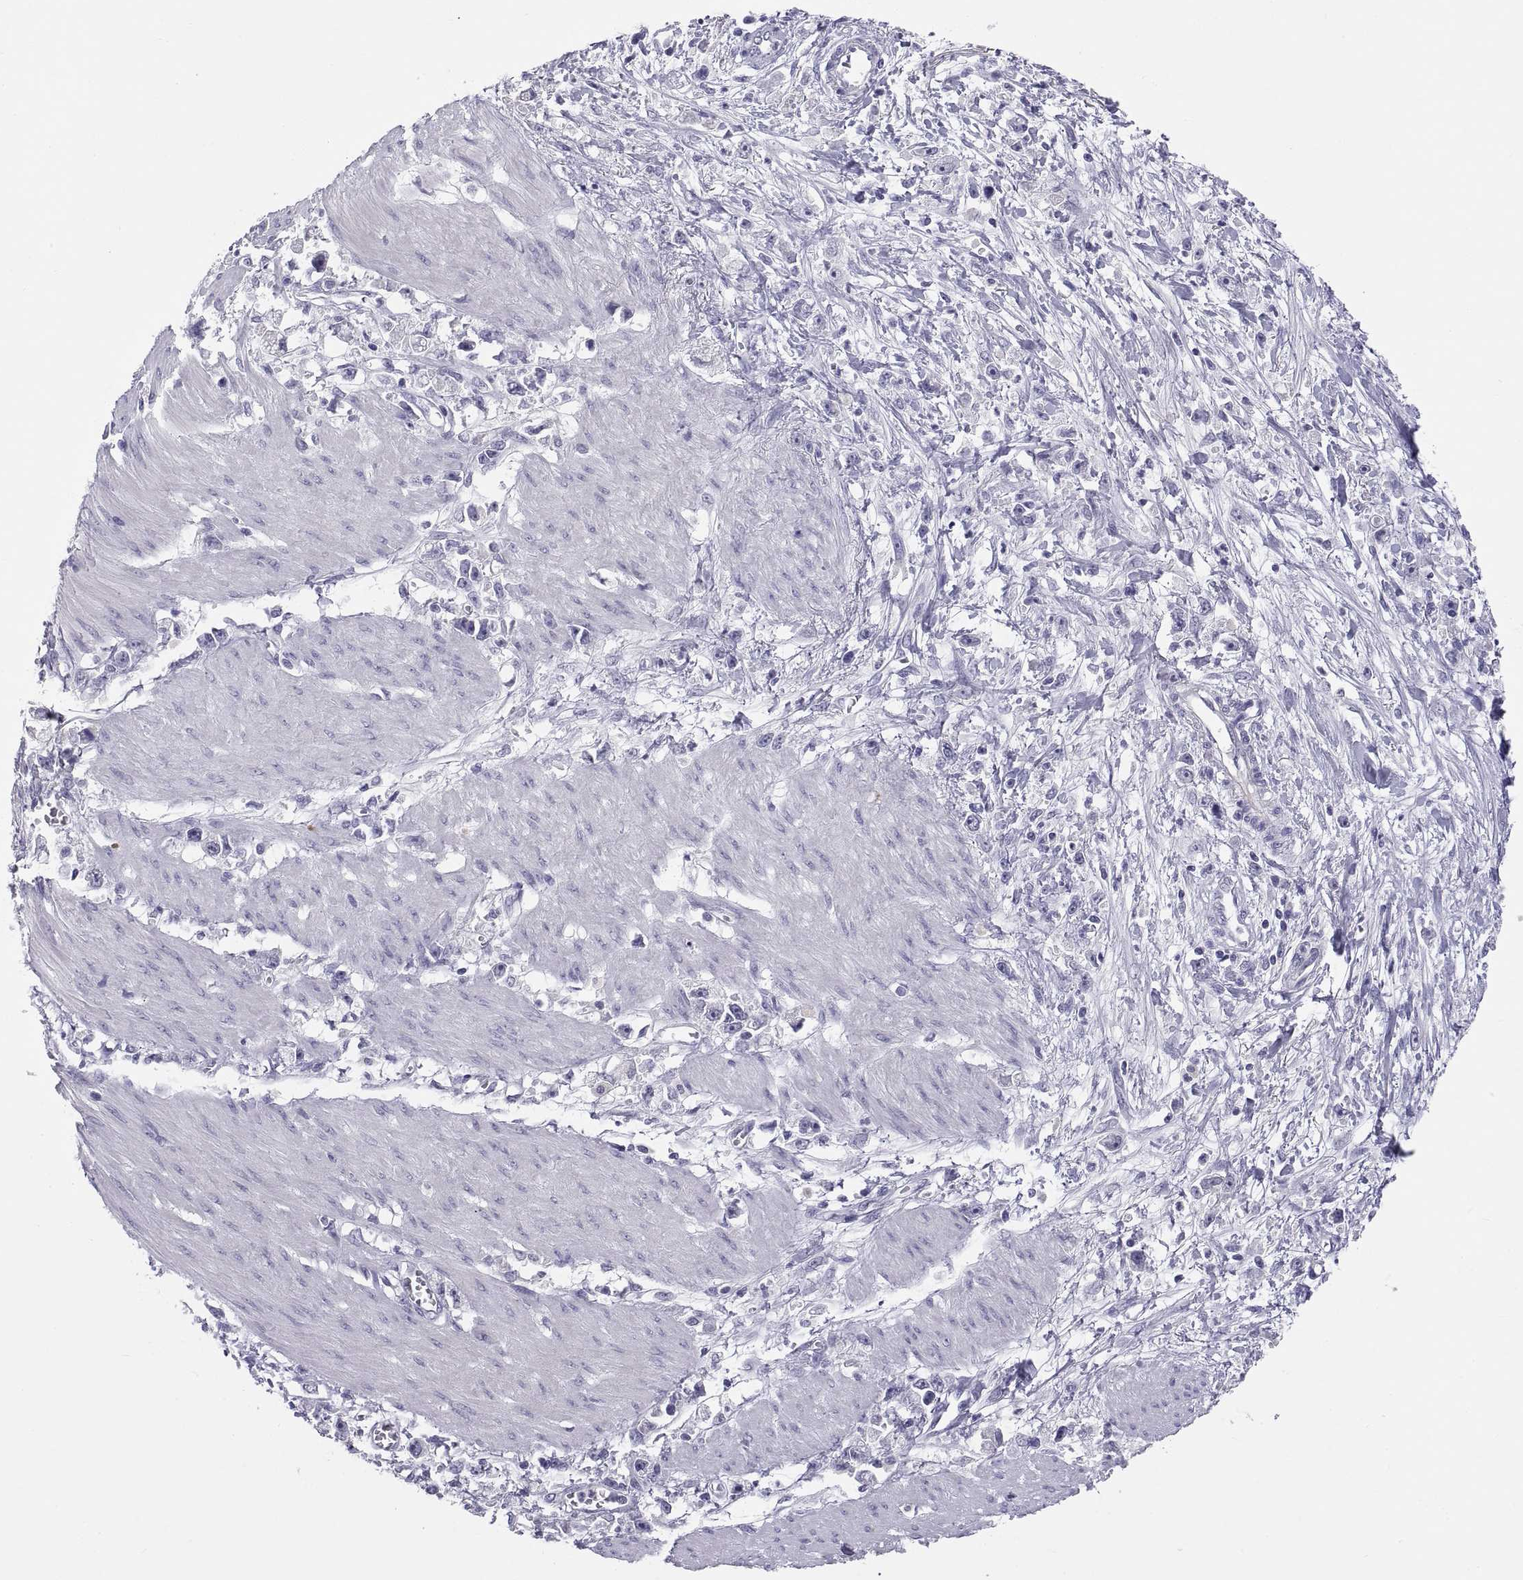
{"staining": {"intensity": "negative", "quantity": "none", "location": "none"}, "tissue": "stomach cancer", "cell_type": "Tumor cells", "image_type": "cancer", "snomed": [{"axis": "morphology", "description": "Adenocarcinoma, NOS"}, {"axis": "topography", "description": "Stomach"}], "caption": "Human stomach adenocarcinoma stained for a protein using immunohistochemistry (IHC) demonstrates no staining in tumor cells.", "gene": "TEX13A", "patient": {"sex": "female", "age": 59}}